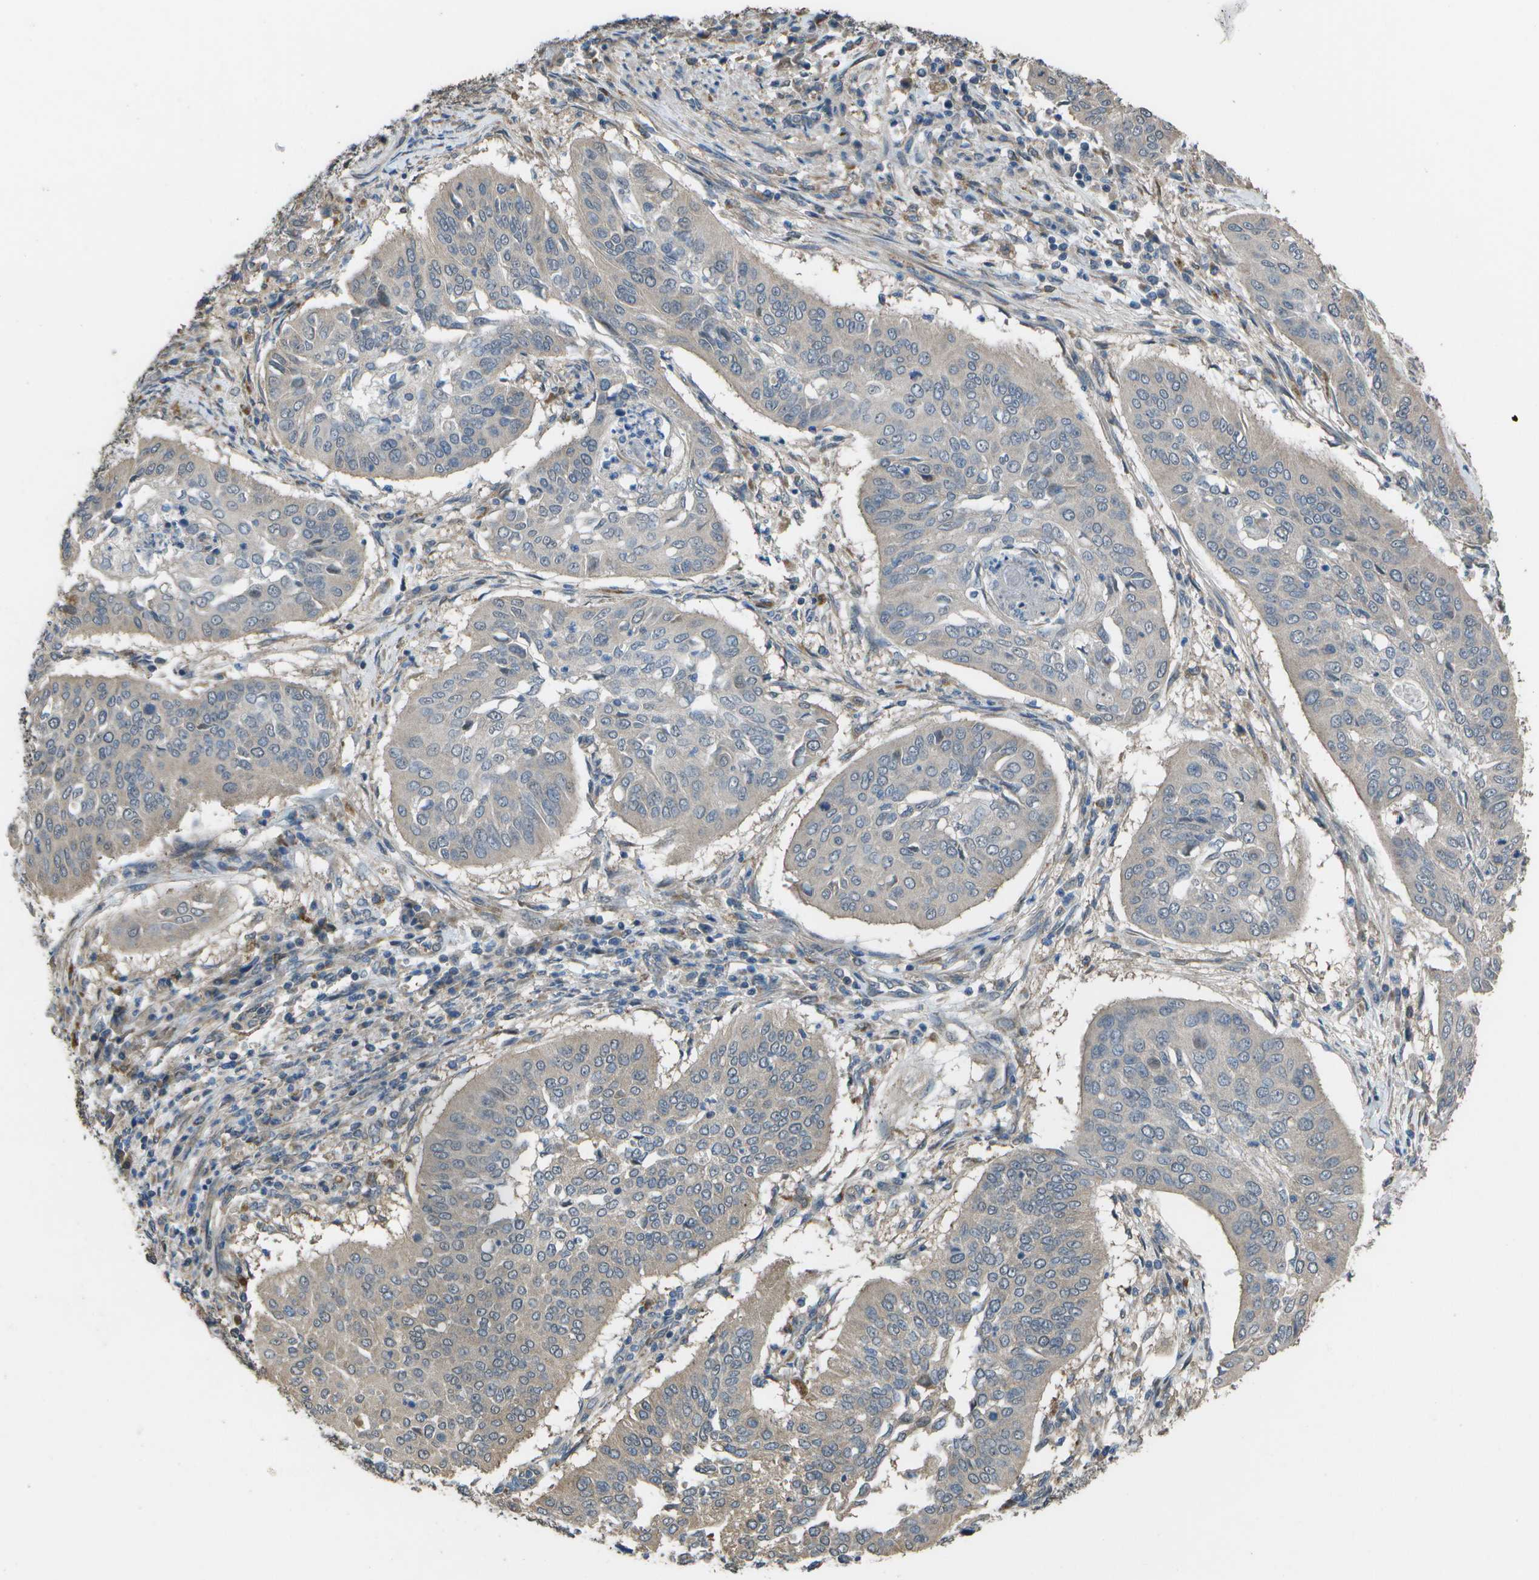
{"staining": {"intensity": "weak", "quantity": "<25%", "location": "cytoplasmic/membranous"}, "tissue": "cervical cancer", "cell_type": "Tumor cells", "image_type": "cancer", "snomed": [{"axis": "morphology", "description": "Normal tissue, NOS"}, {"axis": "morphology", "description": "Squamous cell carcinoma, NOS"}, {"axis": "topography", "description": "Cervix"}], "caption": "An IHC photomicrograph of squamous cell carcinoma (cervical) is shown. There is no staining in tumor cells of squamous cell carcinoma (cervical).", "gene": "CLNS1A", "patient": {"sex": "female", "age": 39}}